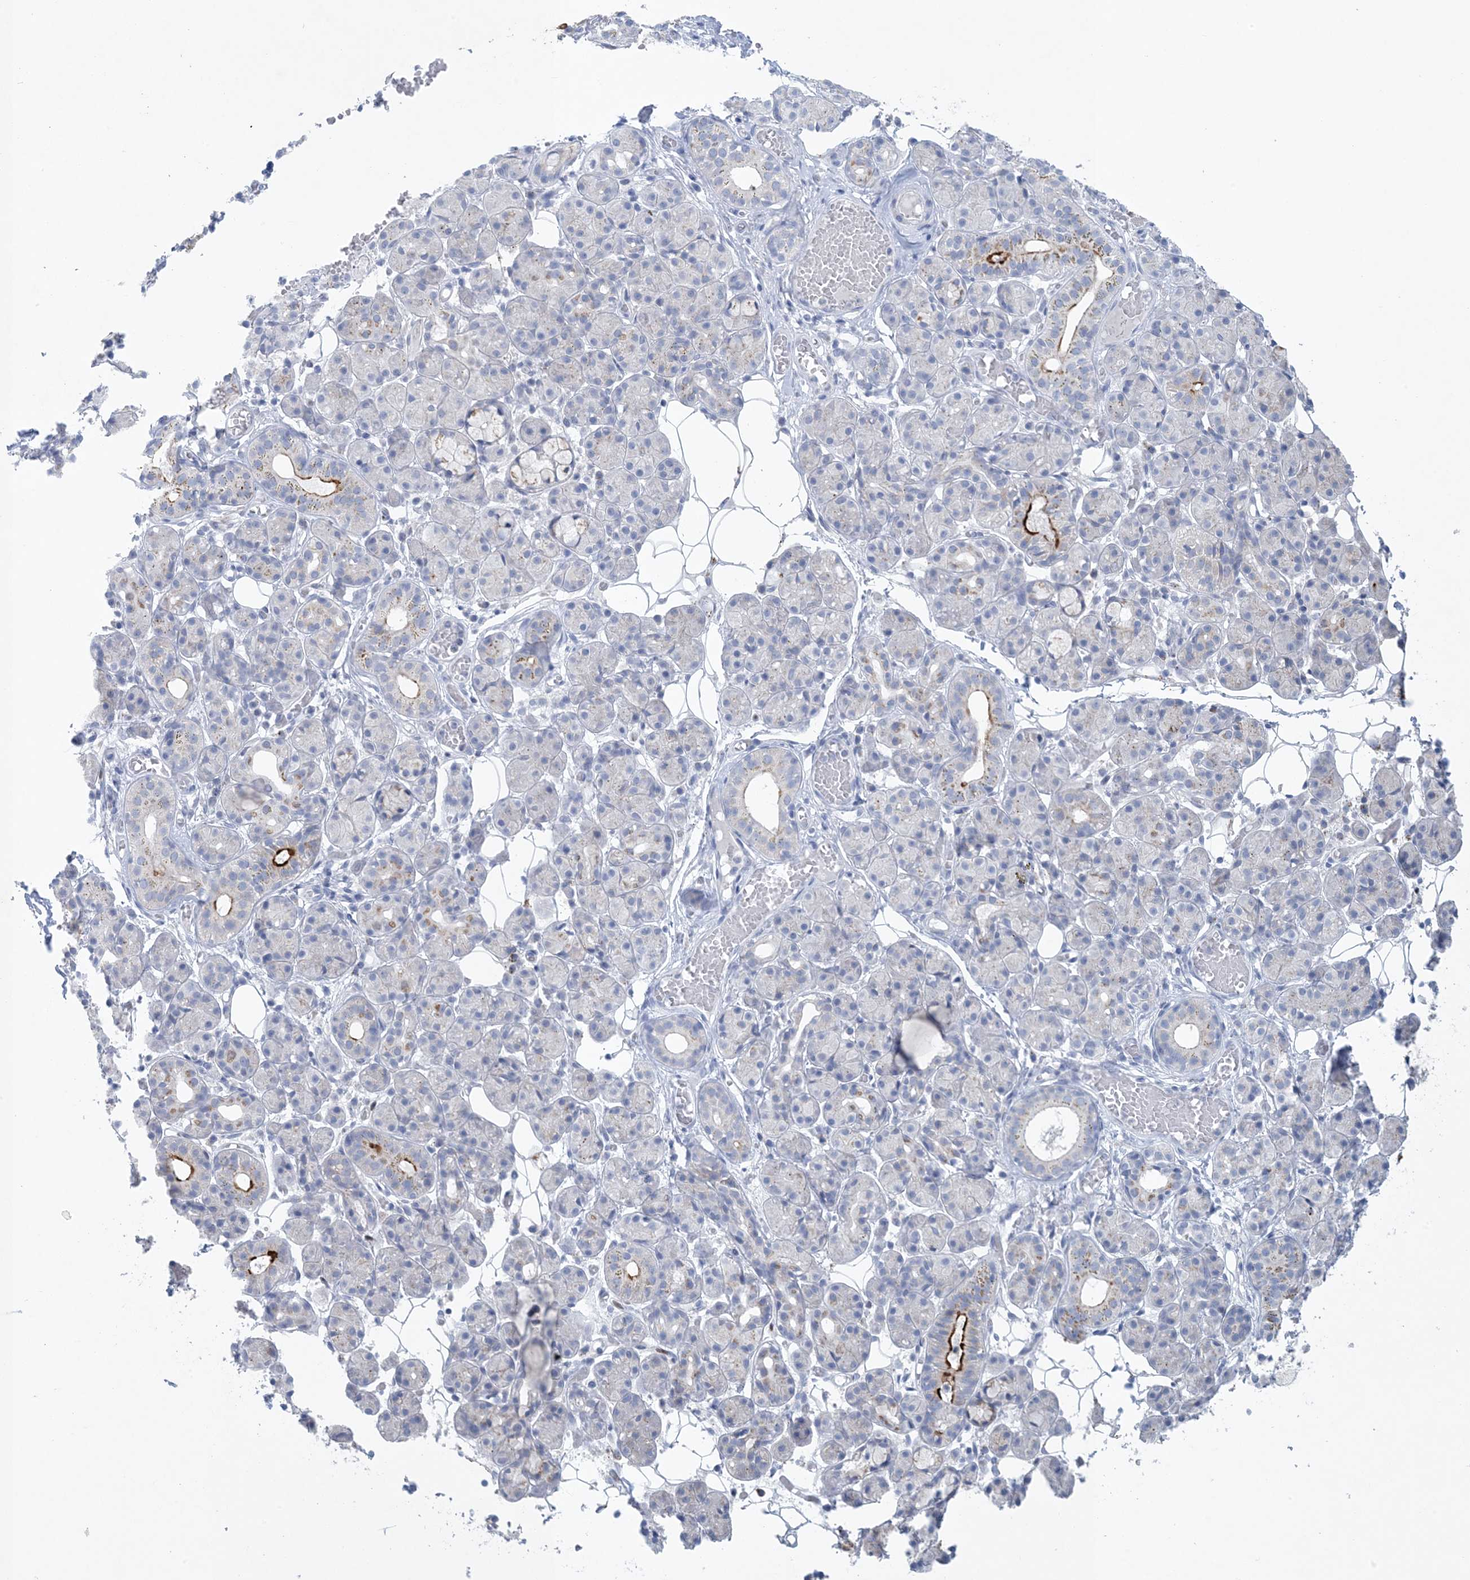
{"staining": {"intensity": "strong", "quantity": "<25%", "location": "cytoplasmic/membranous"}, "tissue": "salivary gland", "cell_type": "Glandular cells", "image_type": "normal", "snomed": [{"axis": "morphology", "description": "Normal tissue, NOS"}, {"axis": "topography", "description": "Salivary gland"}], "caption": "Strong cytoplasmic/membranous staining for a protein is present in approximately <25% of glandular cells of normal salivary gland using immunohistochemistry.", "gene": "GABRG1", "patient": {"sex": "male", "age": 63}}